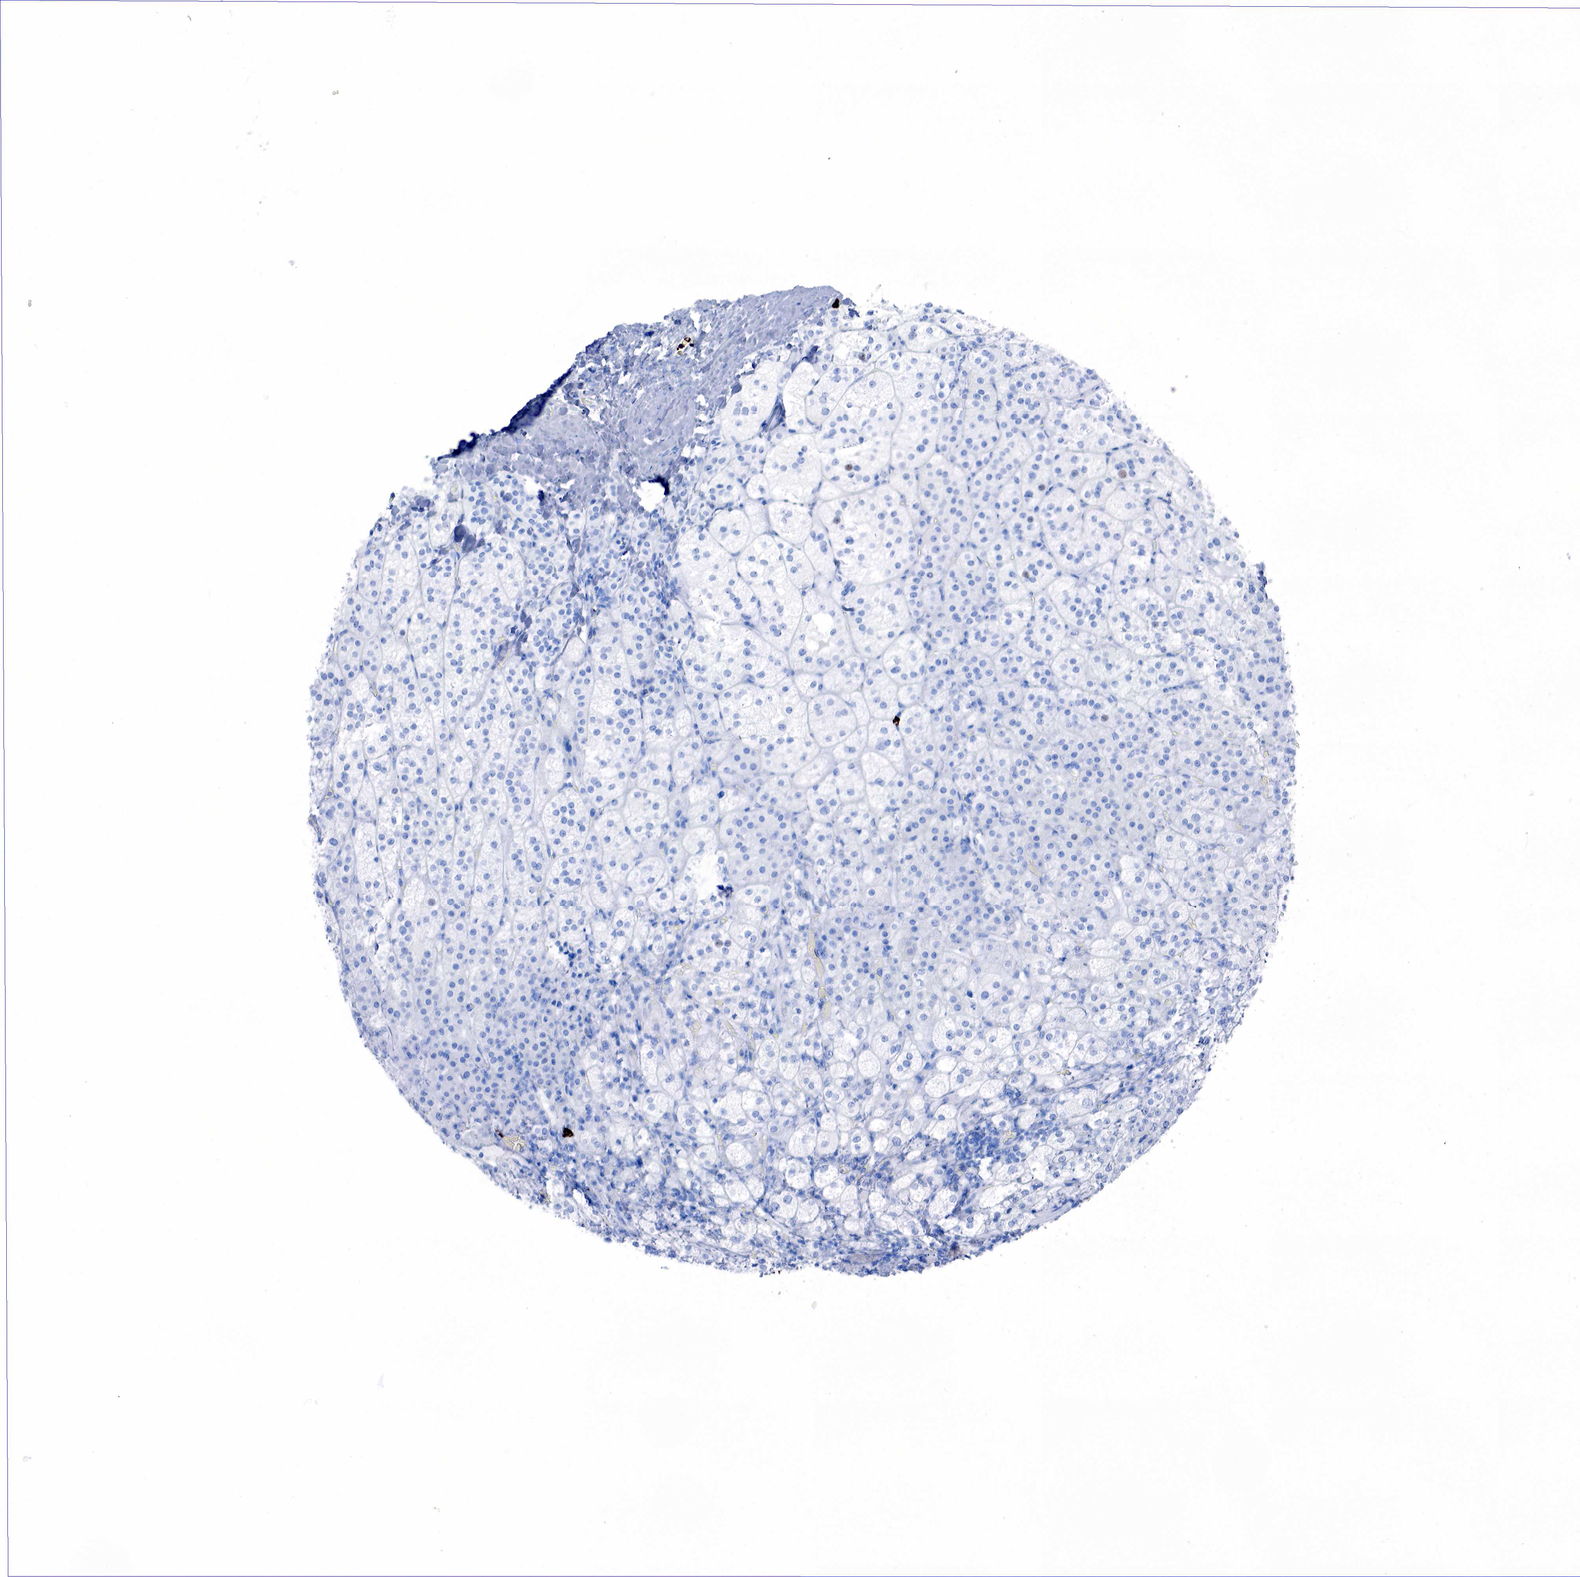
{"staining": {"intensity": "negative", "quantity": "none", "location": "none"}, "tissue": "adrenal gland", "cell_type": "Glandular cells", "image_type": "normal", "snomed": [{"axis": "morphology", "description": "Normal tissue, NOS"}, {"axis": "topography", "description": "Adrenal gland"}], "caption": "IHC photomicrograph of unremarkable adrenal gland: adrenal gland stained with DAB demonstrates no significant protein positivity in glandular cells. The staining is performed using DAB brown chromogen with nuclei counter-stained in using hematoxylin.", "gene": "FUT4", "patient": {"sex": "female", "age": 60}}